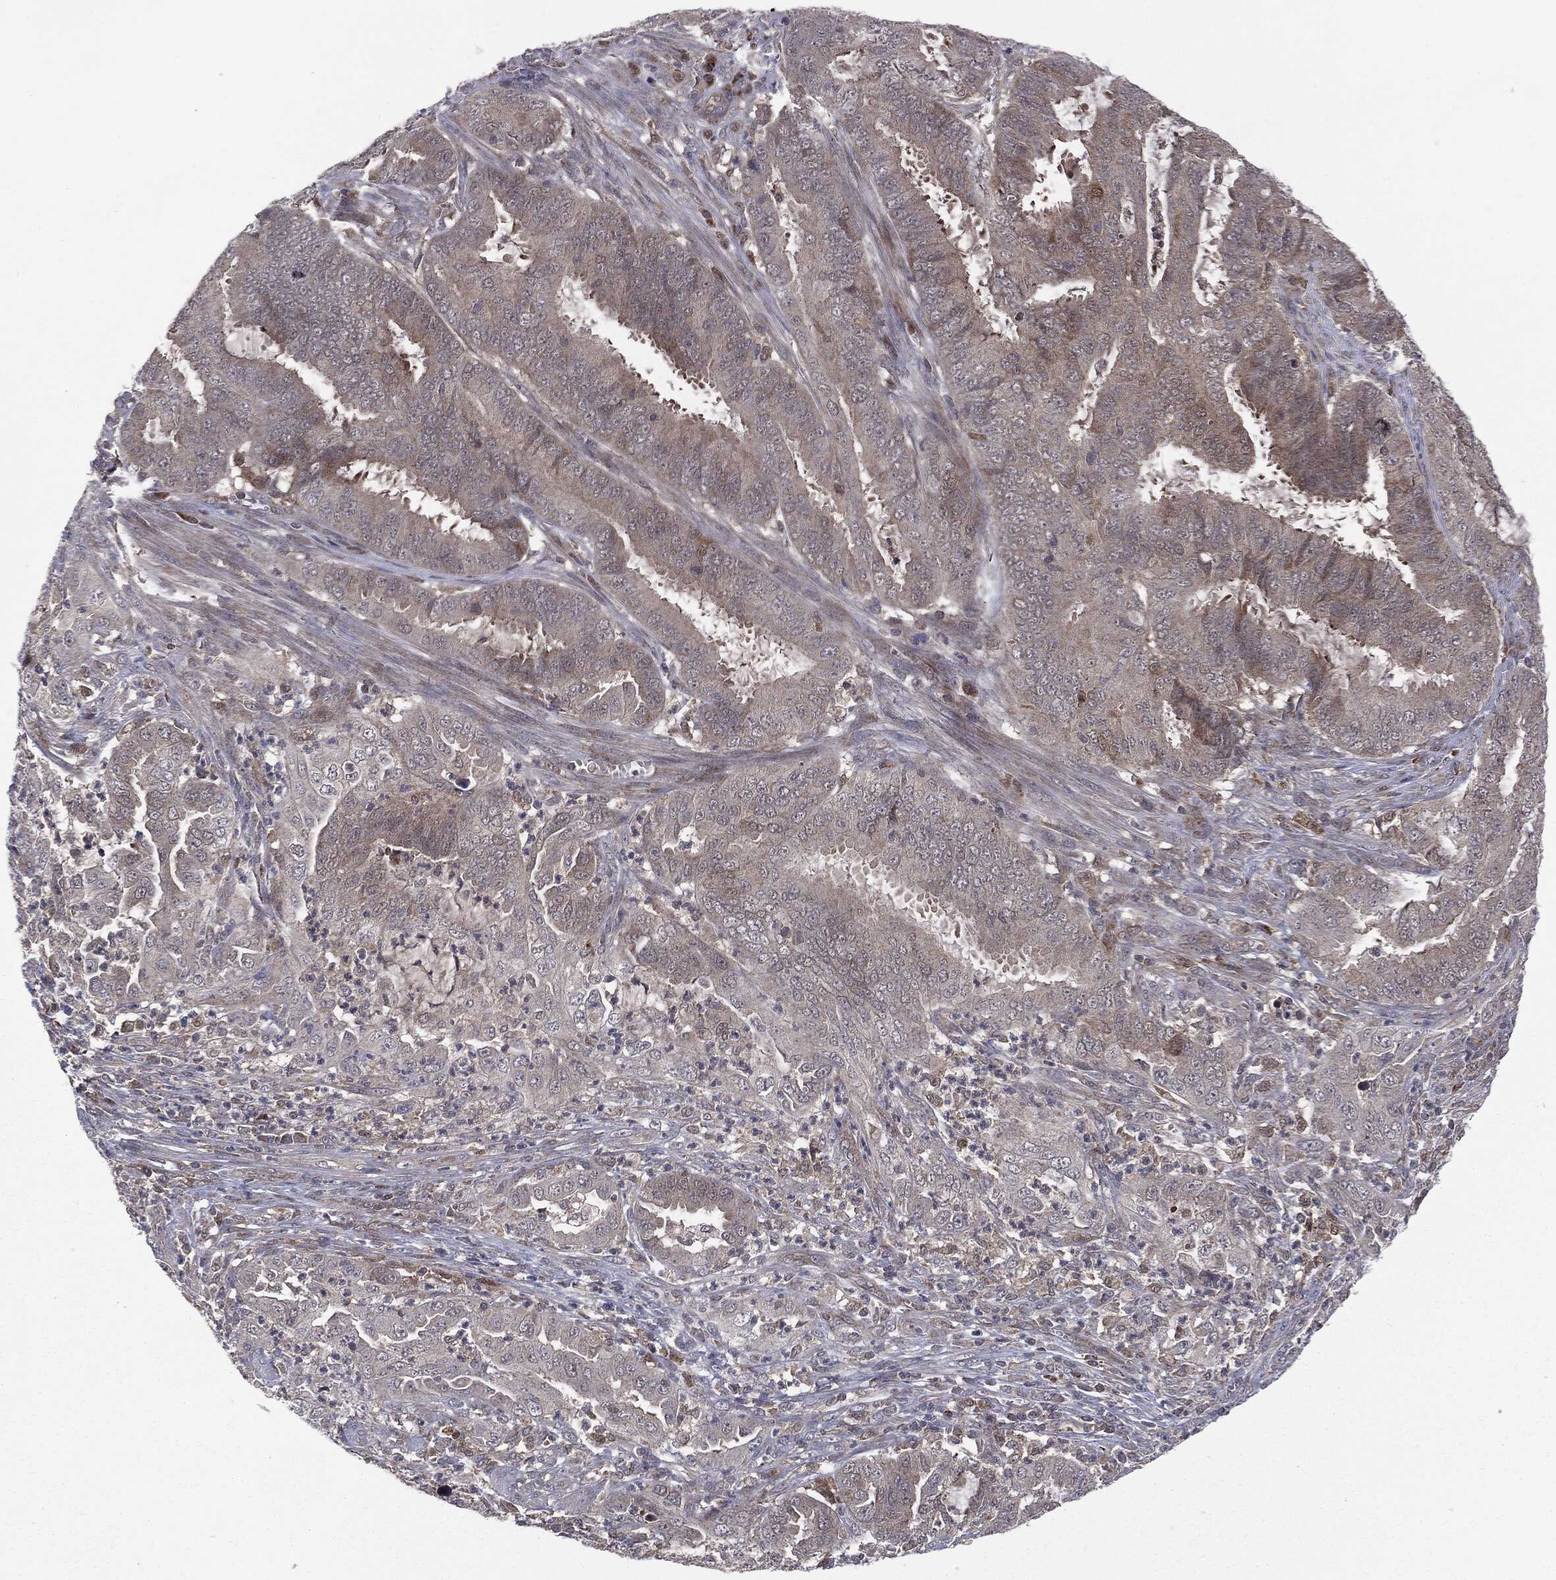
{"staining": {"intensity": "negative", "quantity": "none", "location": "none"}, "tissue": "endometrial cancer", "cell_type": "Tumor cells", "image_type": "cancer", "snomed": [{"axis": "morphology", "description": "Adenocarcinoma, NOS"}, {"axis": "topography", "description": "Endometrium"}], "caption": "DAB (3,3'-diaminobenzidine) immunohistochemical staining of human endometrial adenocarcinoma shows no significant expression in tumor cells.", "gene": "PTPA", "patient": {"sex": "female", "age": 51}}